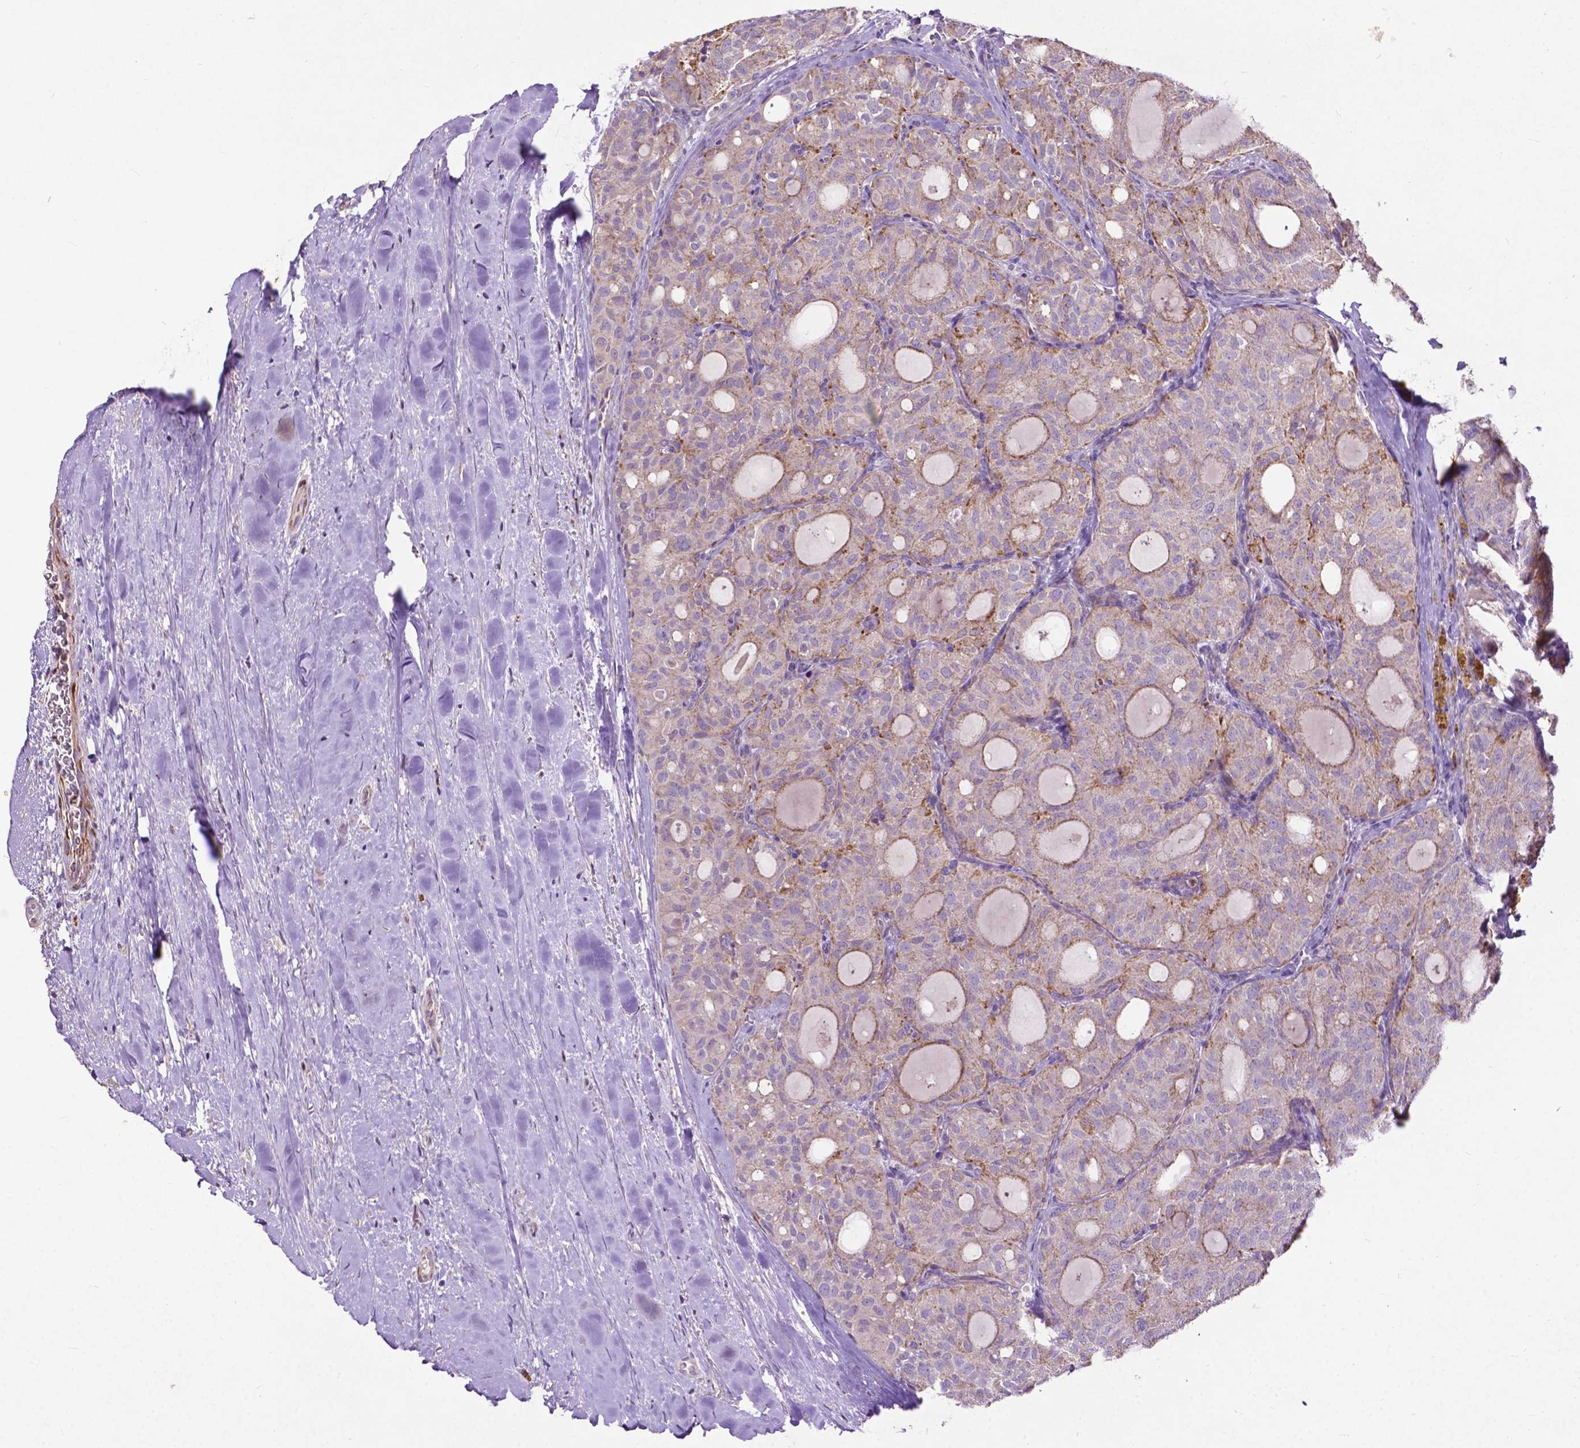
{"staining": {"intensity": "moderate", "quantity": "<25%", "location": "cytoplasmic/membranous"}, "tissue": "thyroid cancer", "cell_type": "Tumor cells", "image_type": "cancer", "snomed": [{"axis": "morphology", "description": "Follicular adenoma carcinoma, NOS"}, {"axis": "topography", "description": "Thyroid gland"}], "caption": "An image of follicular adenoma carcinoma (thyroid) stained for a protein displays moderate cytoplasmic/membranous brown staining in tumor cells. (DAB IHC with brightfield microscopy, high magnification).", "gene": "THEGL", "patient": {"sex": "male", "age": 75}}